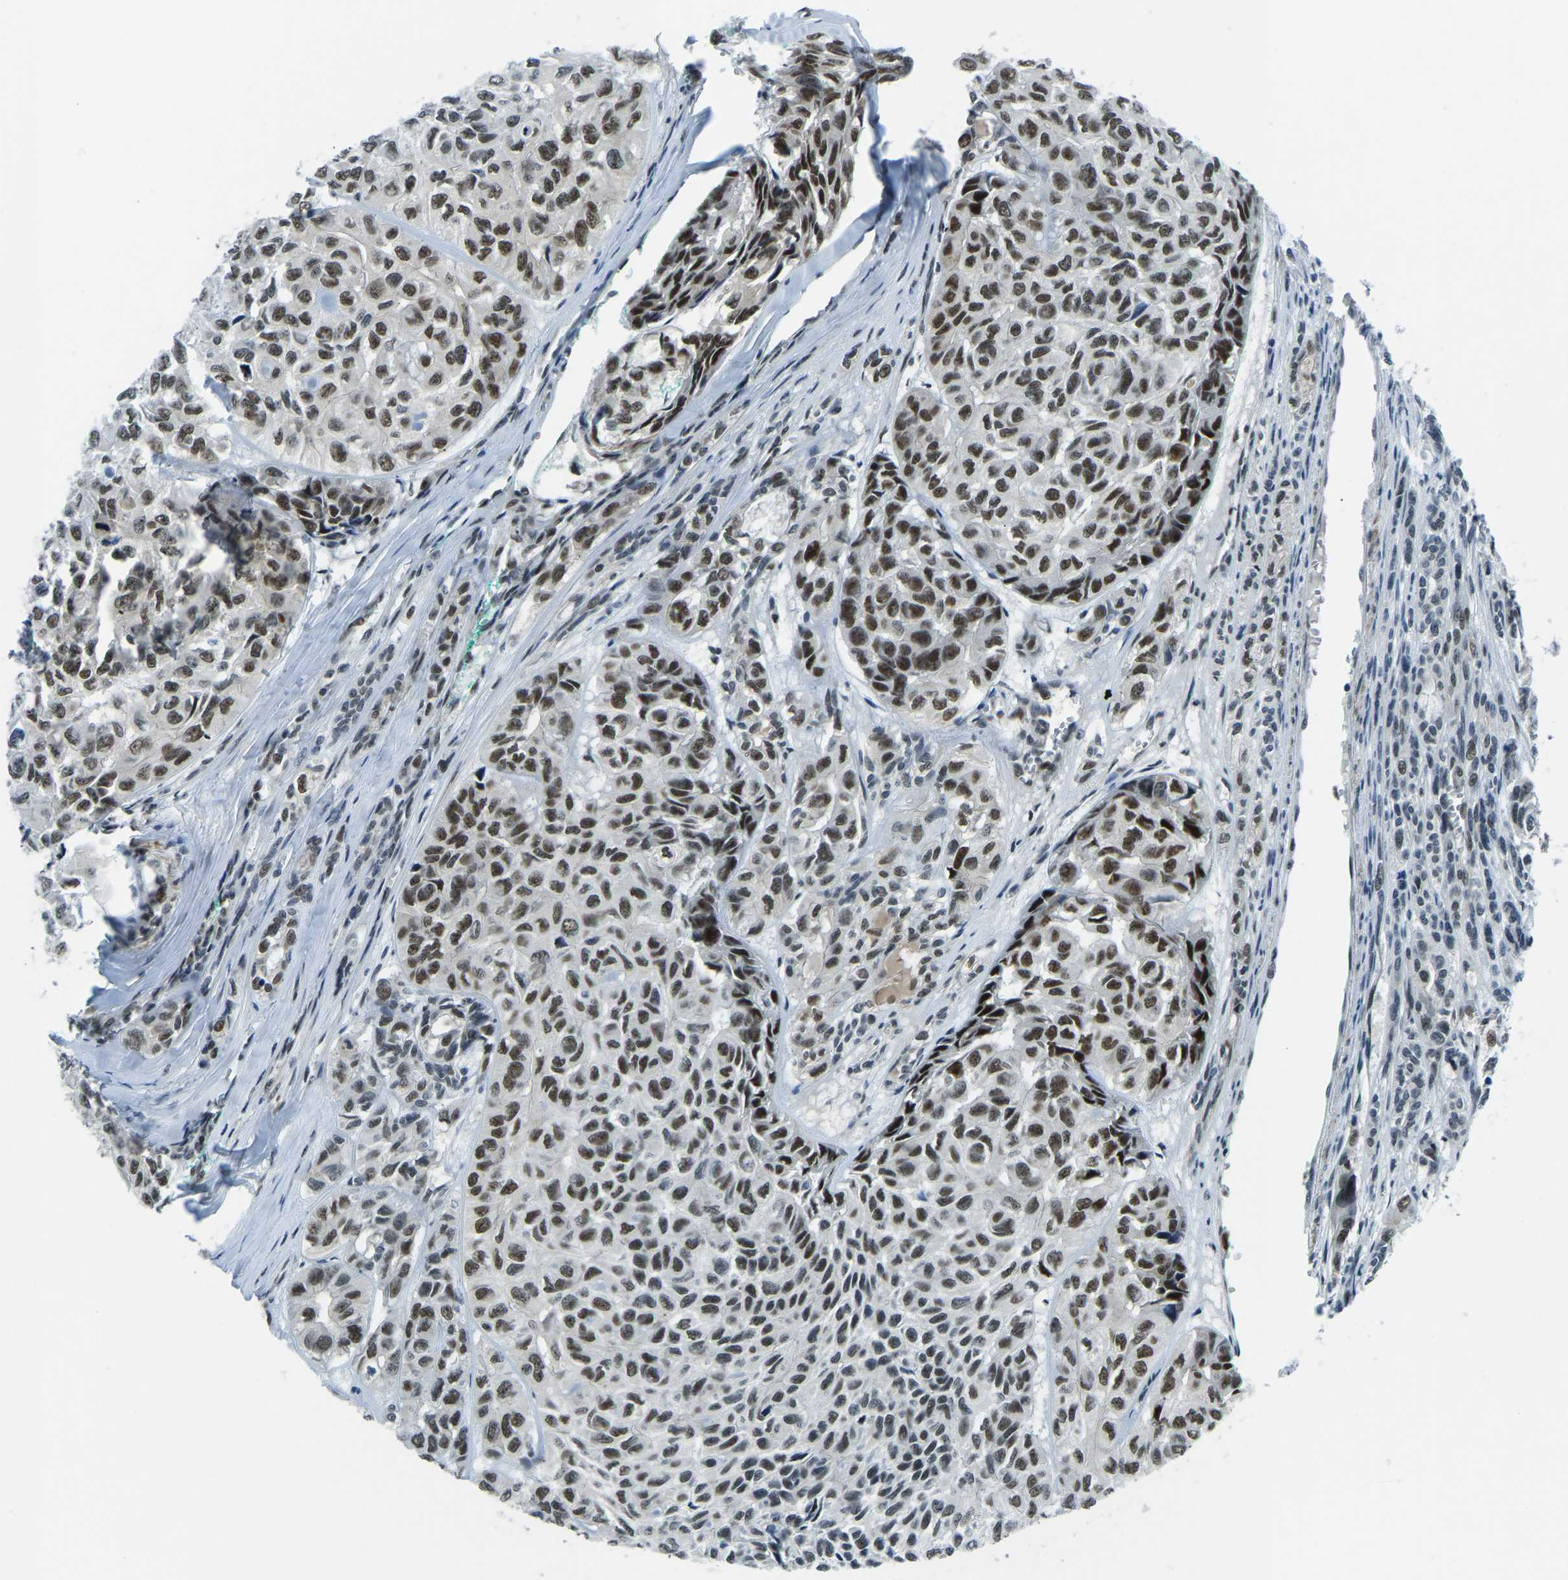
{"staining": {"intensity": "strong", "quantity": ">75%", "location": "nuclear"}, "tissue": "head and neck cancer", "cell_type": "Tumor cells", "image_type": "cancer", "snomed": [{"axis": "morphology", "description": "Adenocarcinoma, NOS"}, {"axis": "topography", "description": "Salivary gland, NOS"}, {"axis": "topography", "description": "Head-Neck"}], "caption": "The image shows immunohistochemical staining of adenocarcinoma (head and neck). There is strong nuclear staining is appreciated in about >75% of tumor cells. The protein is shown in brown color, while the nuclei are stained blue.", "gene": "PRCC", "patient": {"sex": "female", "age": 76}}